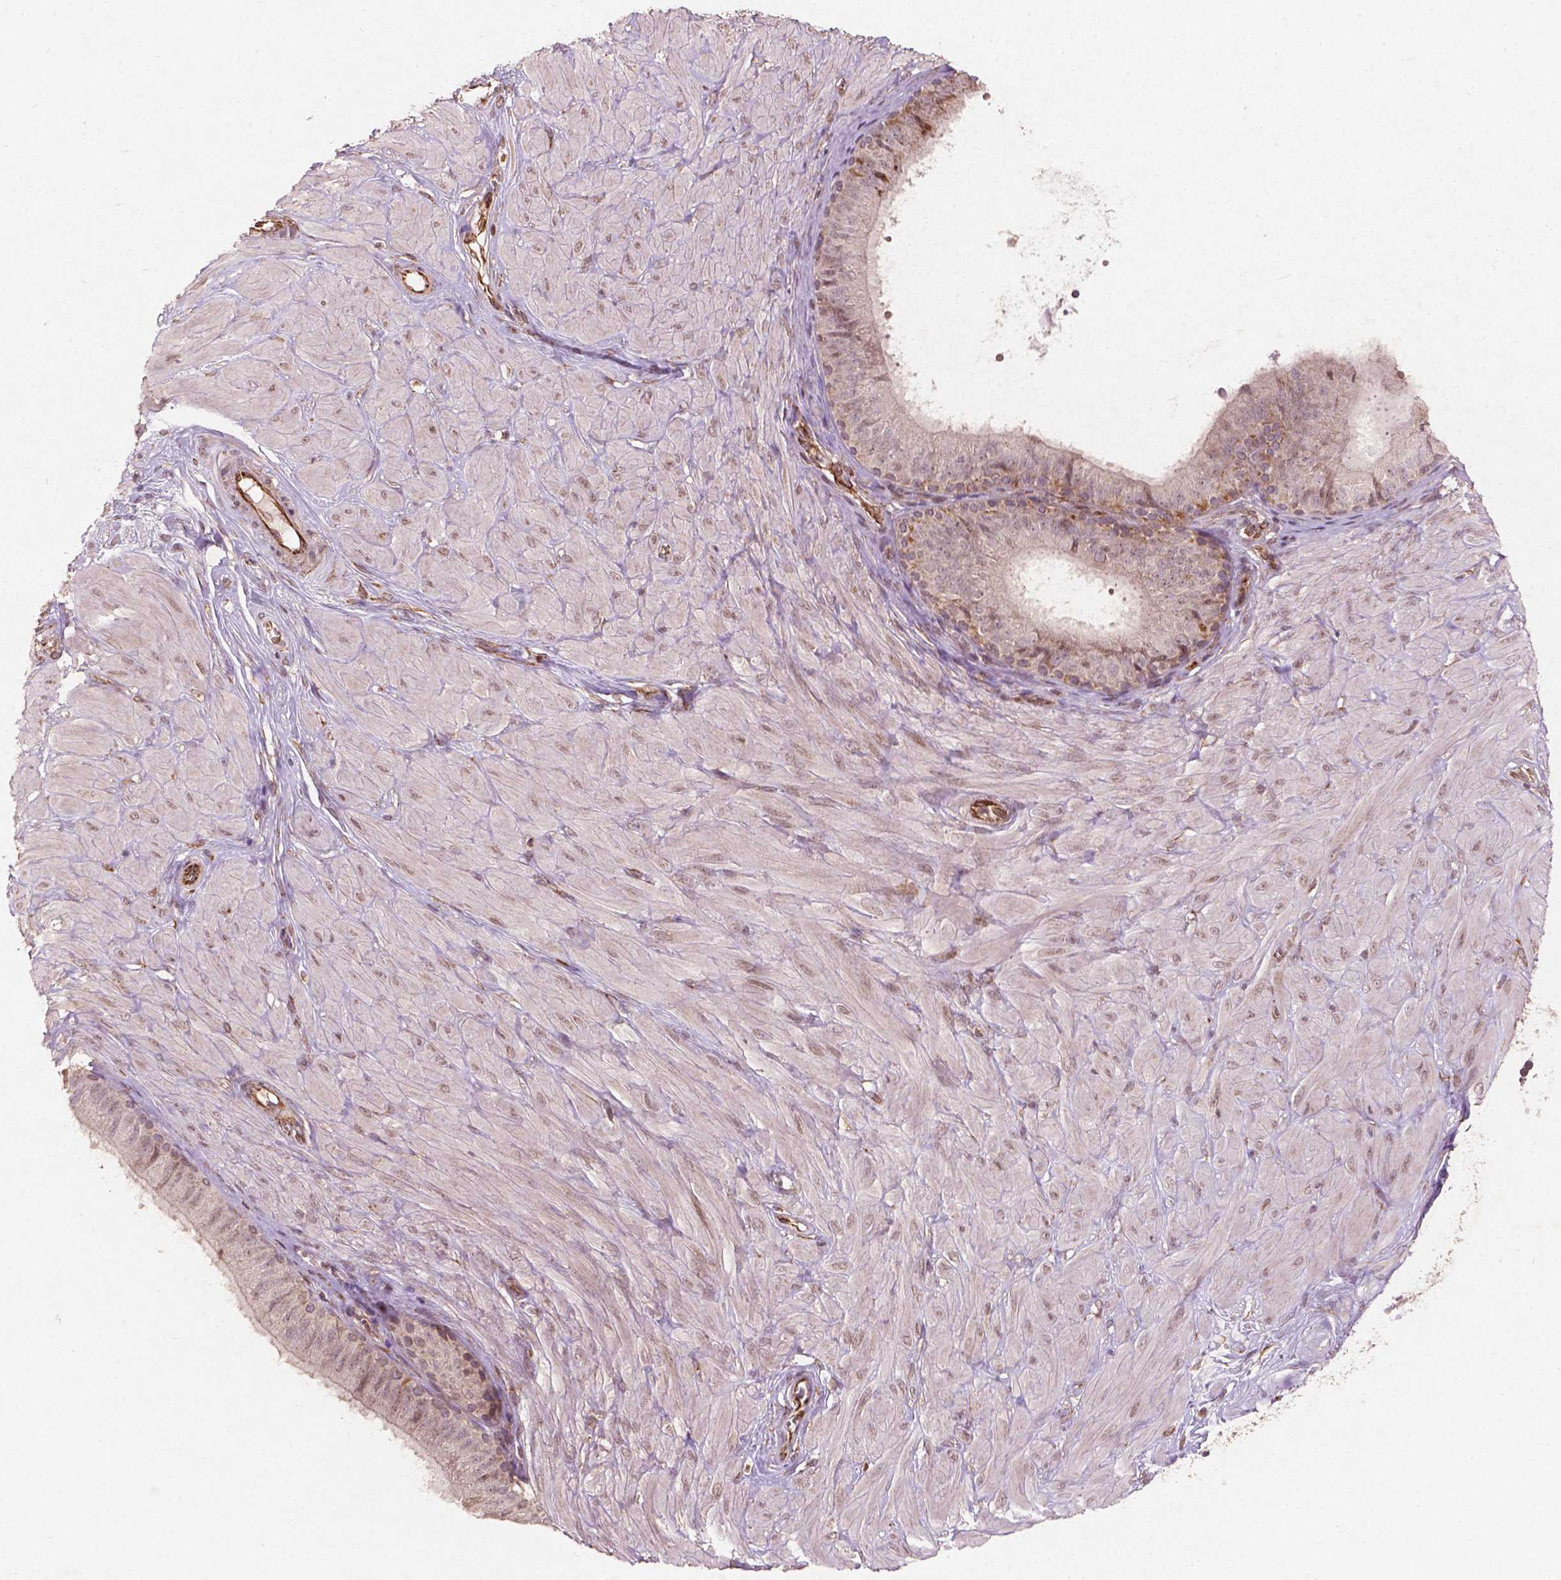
{"staining": {"intensity": "negative", "quantity": "none", "location": "none"}, "tissue": "epididymis", "cell_type": "Glandular cells", "image_type": "normal", "snomed": [{"axis": "morphology", "description": "Normal tissue, NOS"}, {"axis": "topography", "description": "Epididymis"}], "caption": "Unremarkable epididymis was stained to show a protein in brown. There is no significant expression in glandular cells. (DAB immunohistochemistry (IHC), high magnification).", "gene": "SMAD2", "patient": {"sex": "male", "age": 37}}